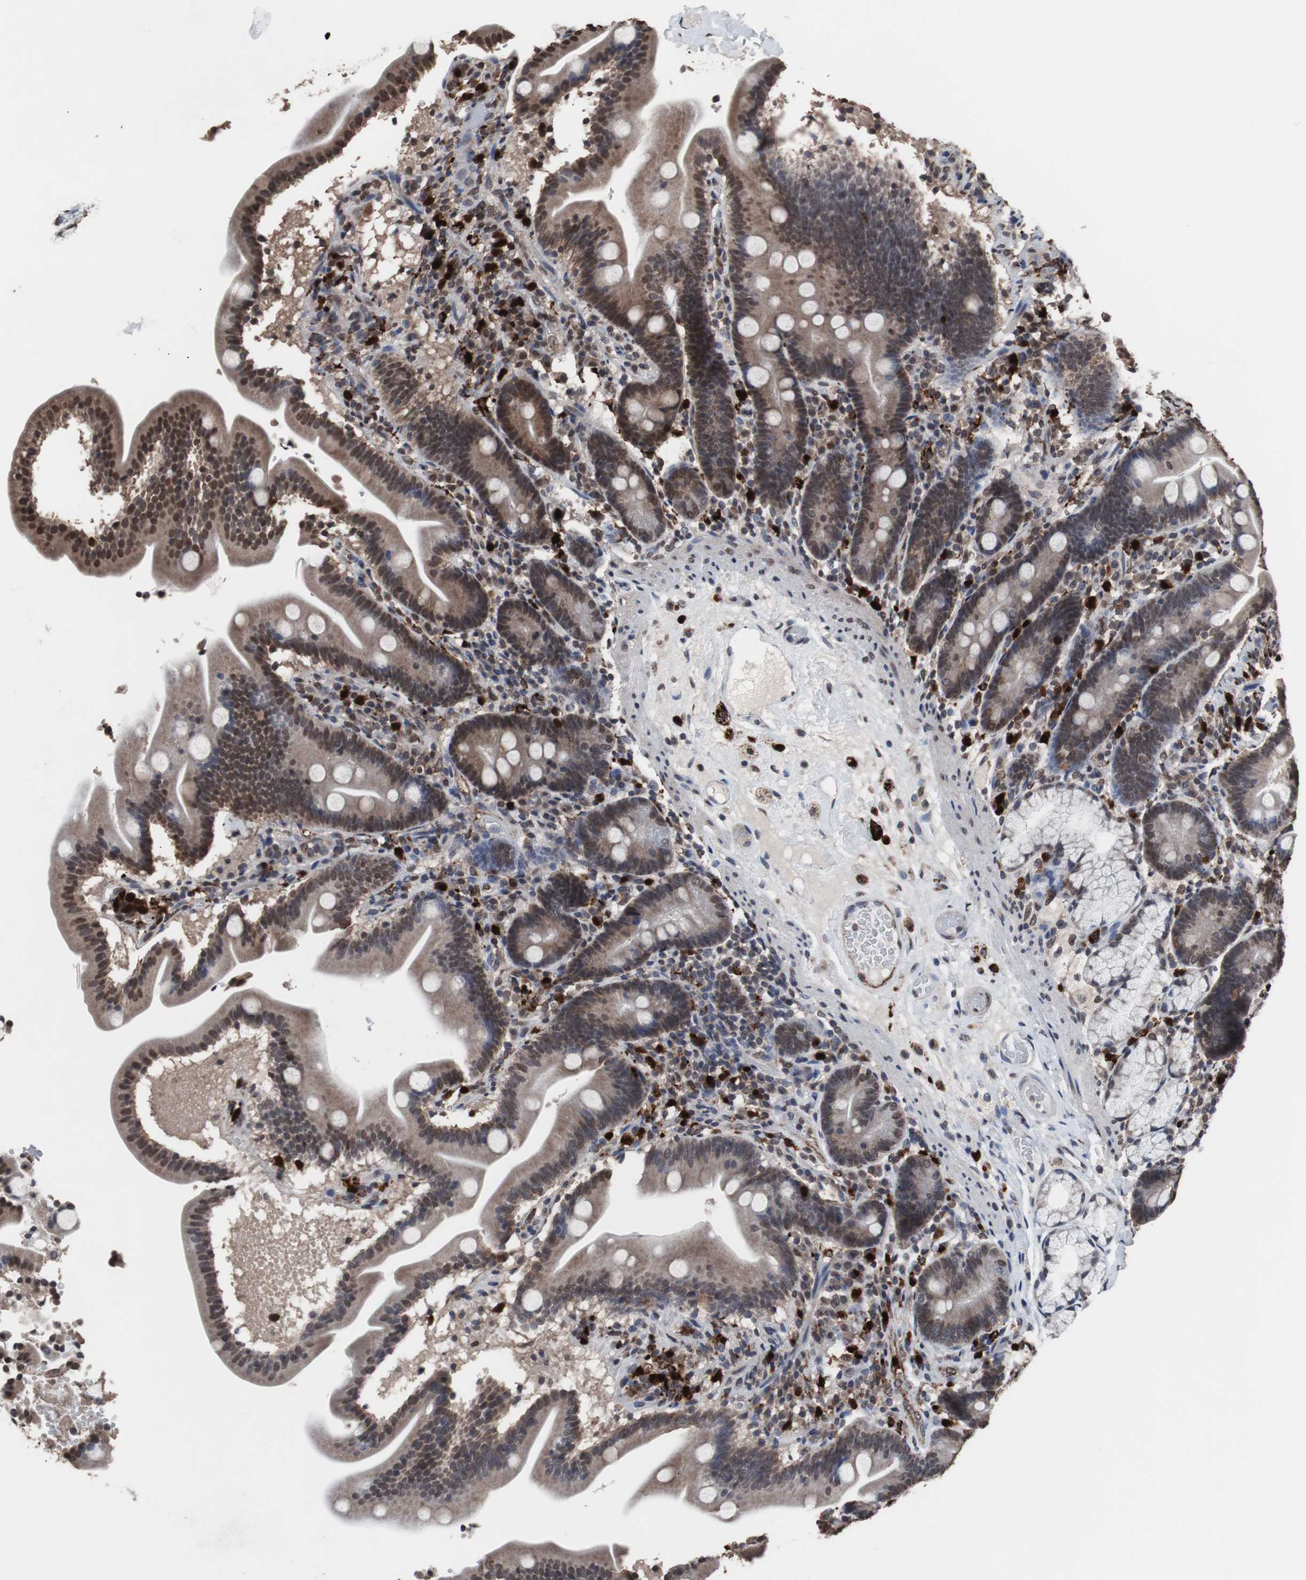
{"staining": {"intensity": "moderate", "quantity": ">75%", "location": "cytoplasmic/membranous,nuclear"}, "tissue": "duodenum", "cell_type": "Glandular cells", "image_type": "normal", "snomed": [{"axis": "morphology", "description": "Normal tissue, NOS"}, {"axis": "topography", "description": "Duodenum"}], "caption": "A histopathology image showing moderate cytoplasmic/membranous,nuclear positivity in about >75% of glandular cells in normal duodenum, as visualized by brown immunohistochemical staining.", "gene": "MED27", "patient": {"sex": "male", "age": 54}}